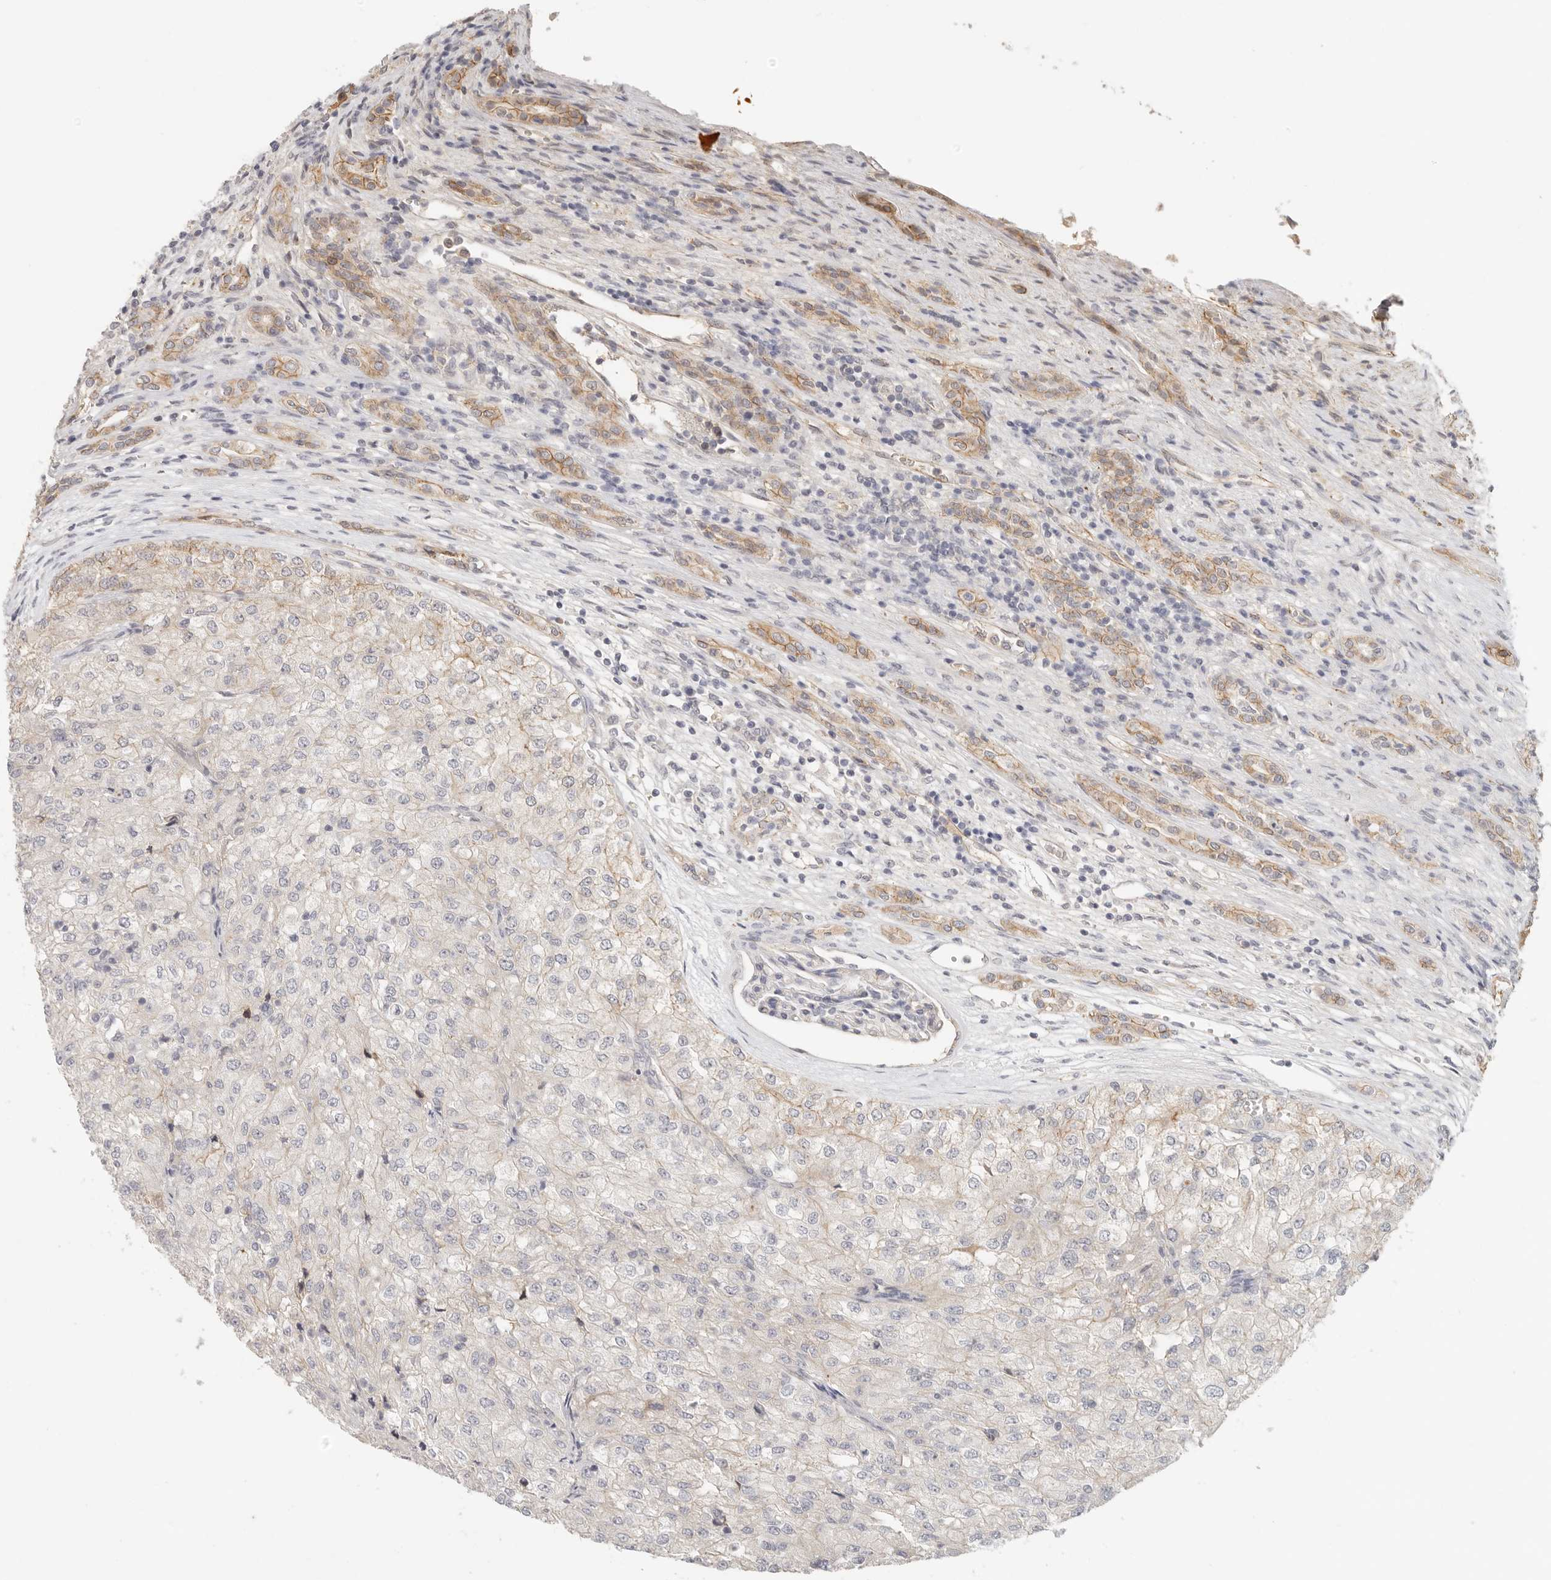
{"staining": {"intensity": "weak", "quantity": "<25%", "location": "cytoplasmic/membranous"}, "tissue": "renal cancer", "cell_type": "Tumor cells", "image_type": "cancer", "snomed": [{"axis": "morphology", "description": "Adenocarcinoma, NOS"}, {"axis": "topography", "description": "Kidney"}], "caption": "Human adenocarcinoma (renal) stained for a protein using IHC demonstrates no expression in tumor cells.", "gene": "ANXA9", "patient": {"sex": "female", "age": 54}}